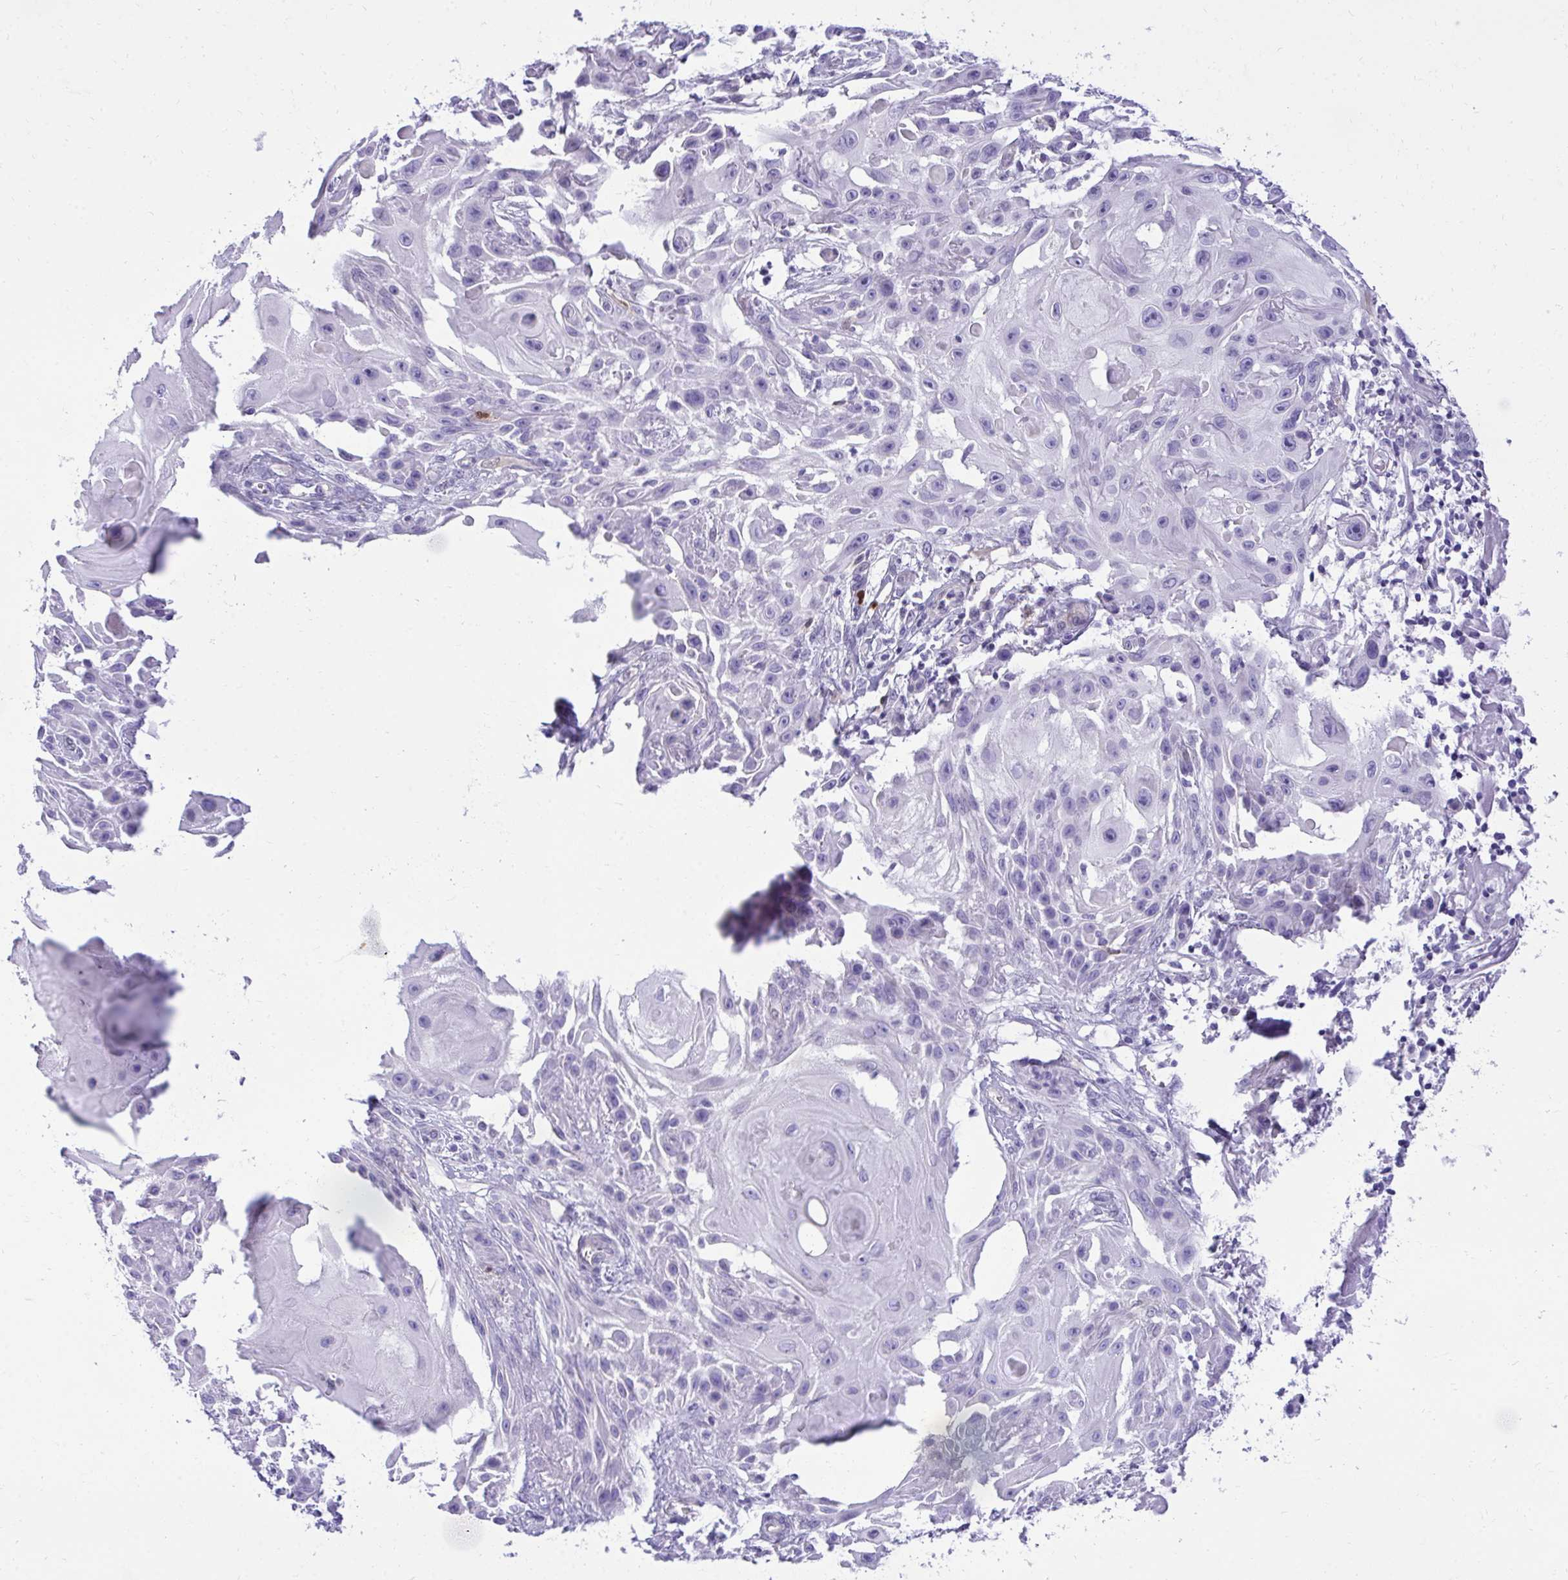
{"staining": {"intensity": "negative", "quantity": "none", "location": "none"}, "tissue": "skin cancer", "cell_type": "Tumor cells", "image_type": "cancer", "snomed": [{"axis": "morphology", "description": "Squamous cell carcinoma, NOS"}, {"axis": "topography", "description": "Skin"}], "caption": "This is an IHC photomicrograph of human skin cancer. There is no positivity in tumor cells.", "gene": "PGM2L1", "patient": {"sex": "female", "age": 91}}